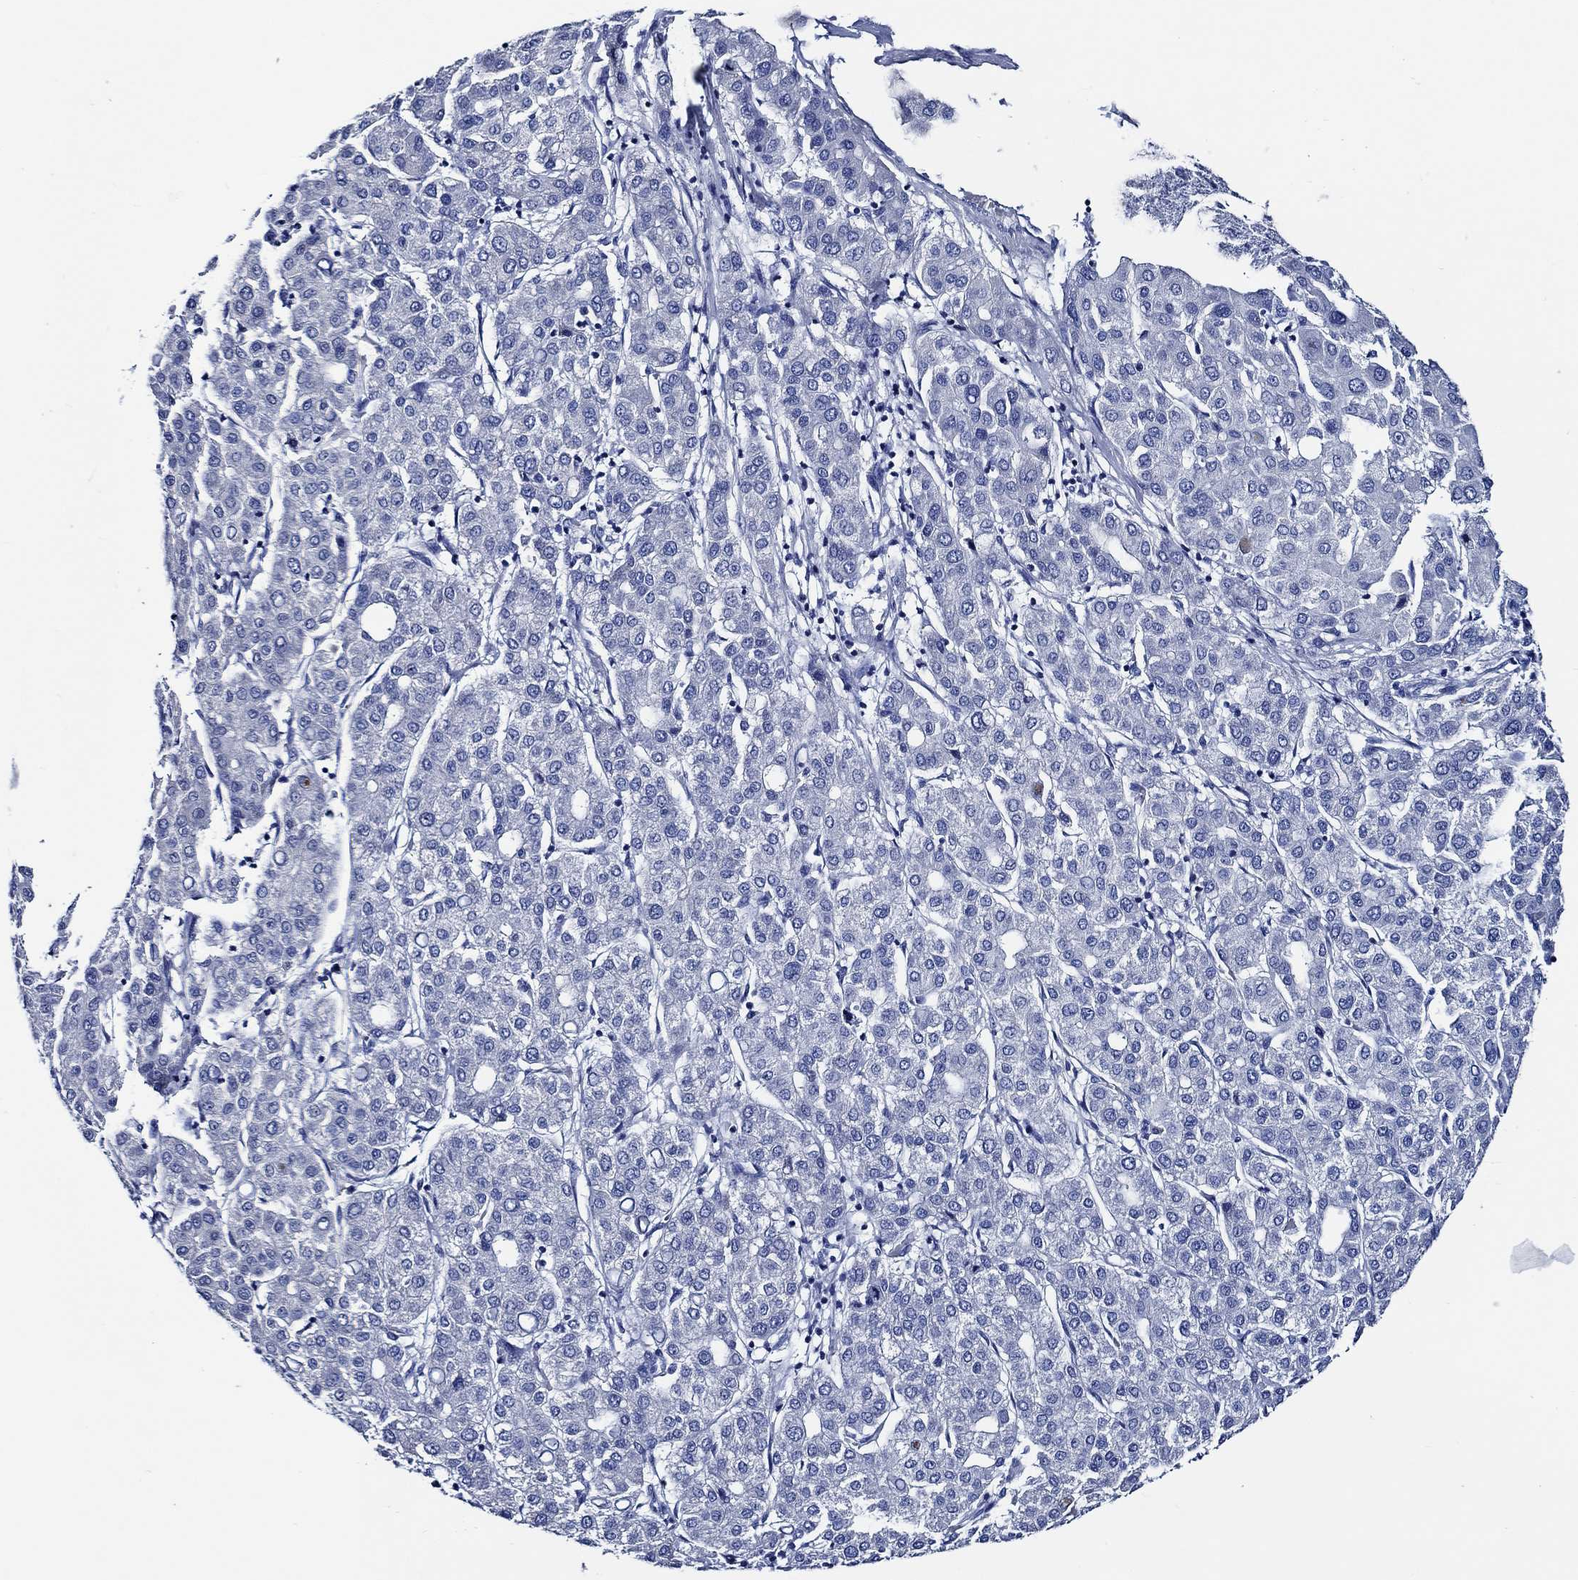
{"staining": {"intensity": "negative", "quantity": "none", "location": "none"}, "tissue": "liver cancer", "cell_type": "Tumor cells", "image_type": "cancer", "snomed": [{"axis": "morphology", "description": "Carcinoma, Hepatocellular, NOS"}, {"axis": "topography", "description": "Liver"}], "caption": "Liver cancer (hepatocellular carcinoma) stained for a protein using immunohistochemistry (IHC) reveals no expression tumor cells.", "gene": "WDR62", "patient": {"sex": "male", "age": 65}}